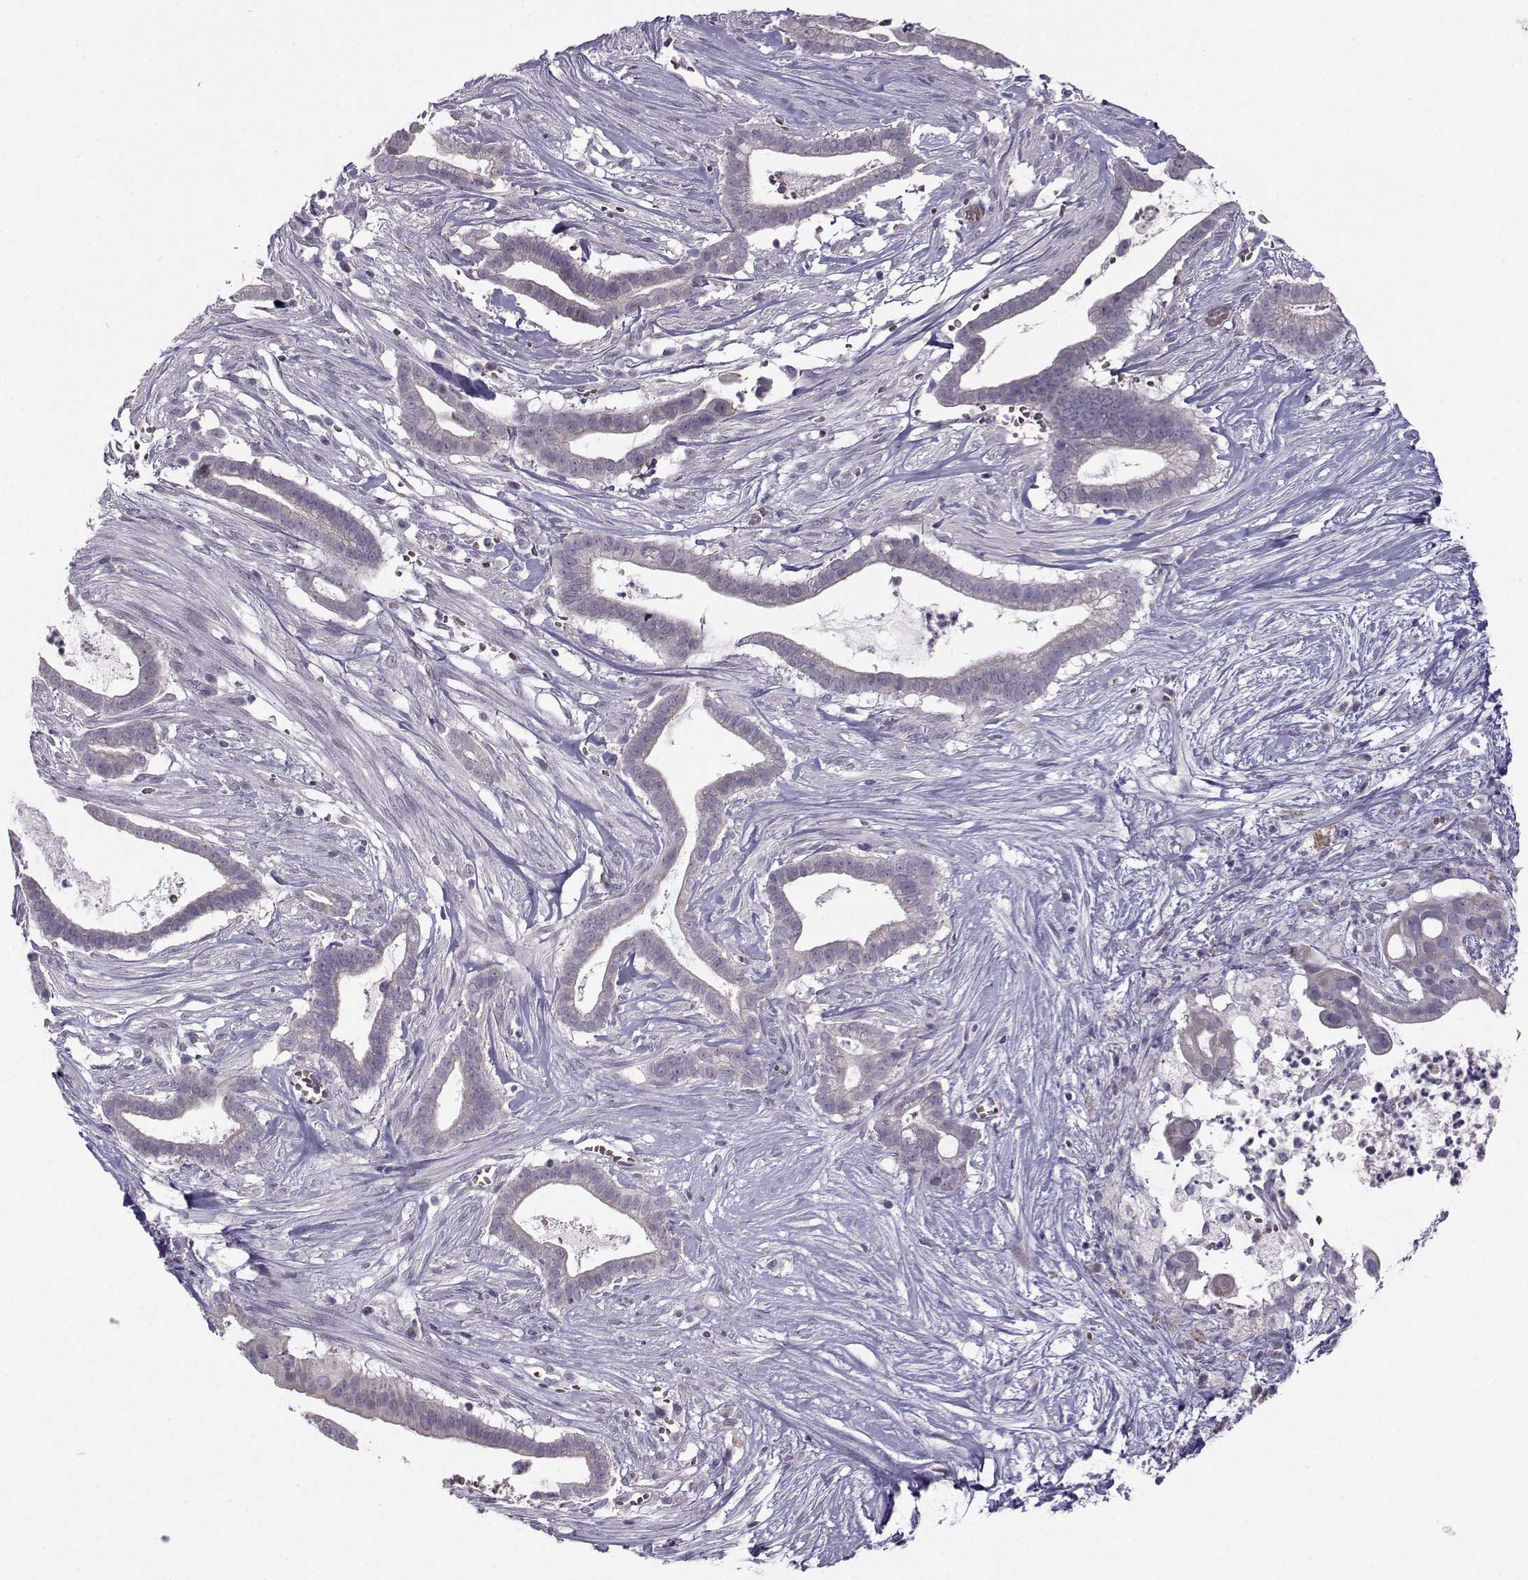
{"staining": {"intensity": "negative", "quantity": "none", "location": "none"}, "tissue": "pancreatic cancer", "cell_type": "Tumor cells", "image_type": "cancer", "snomed": [{"axis": "morphology", "description": "Adenocarcinoma, NOS"}, {"axis": "topography", "description": "Pancreas"}], "caption": "A histopathology image of human pancreatic cancer (adenocarcinoma) is negative for staining in tumor cells. The staining is performed using DAB brown chromogen with nuclei counter-stained in using hematoxylin.", "gene": "LIN28A", "patient": {"sex": "male", "age": 61}}